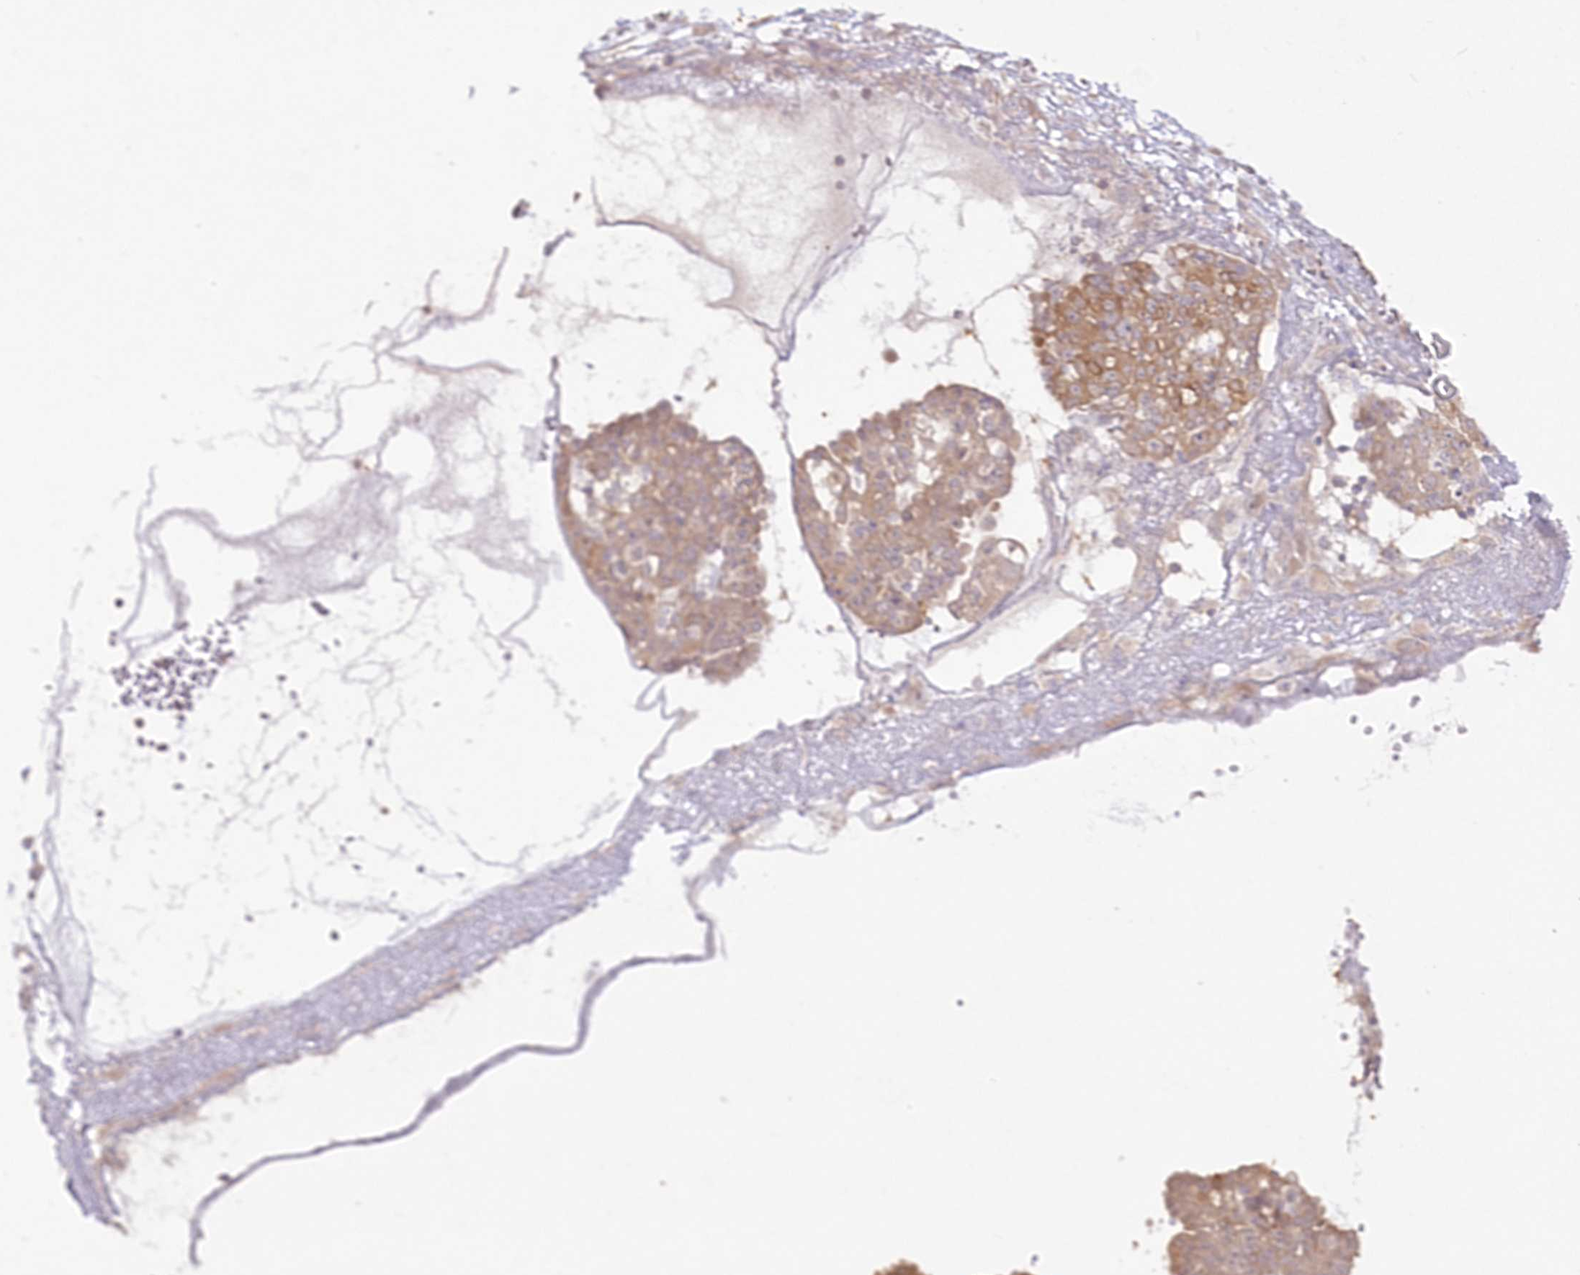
{"staining": {"intensity": "moderate", "quantity": ">75%", "location": "cytoplasmic/membranous"}, "tissue": "ovarian cancer", "cell_type": "Tumor cells", "image_type": "cancer", "snomed": [{"axis": "morphology", "description": "Cystadenocarcinoma, serous, NOS"}, {"axis": "topography", "description": "Soft tissue"}, {"axis": "topography", "description": "Ovary"}], "caption": "A high-resolution micrograph shows immunohistochemistry (IHC) staining of ovarian serous cystadenocarcinoma, which shows moderate cytoplasmic/membranous staining in about >75% of tumor cells.", "gene": "IPMK", "patient": {"sex": "female", "age": 57}}